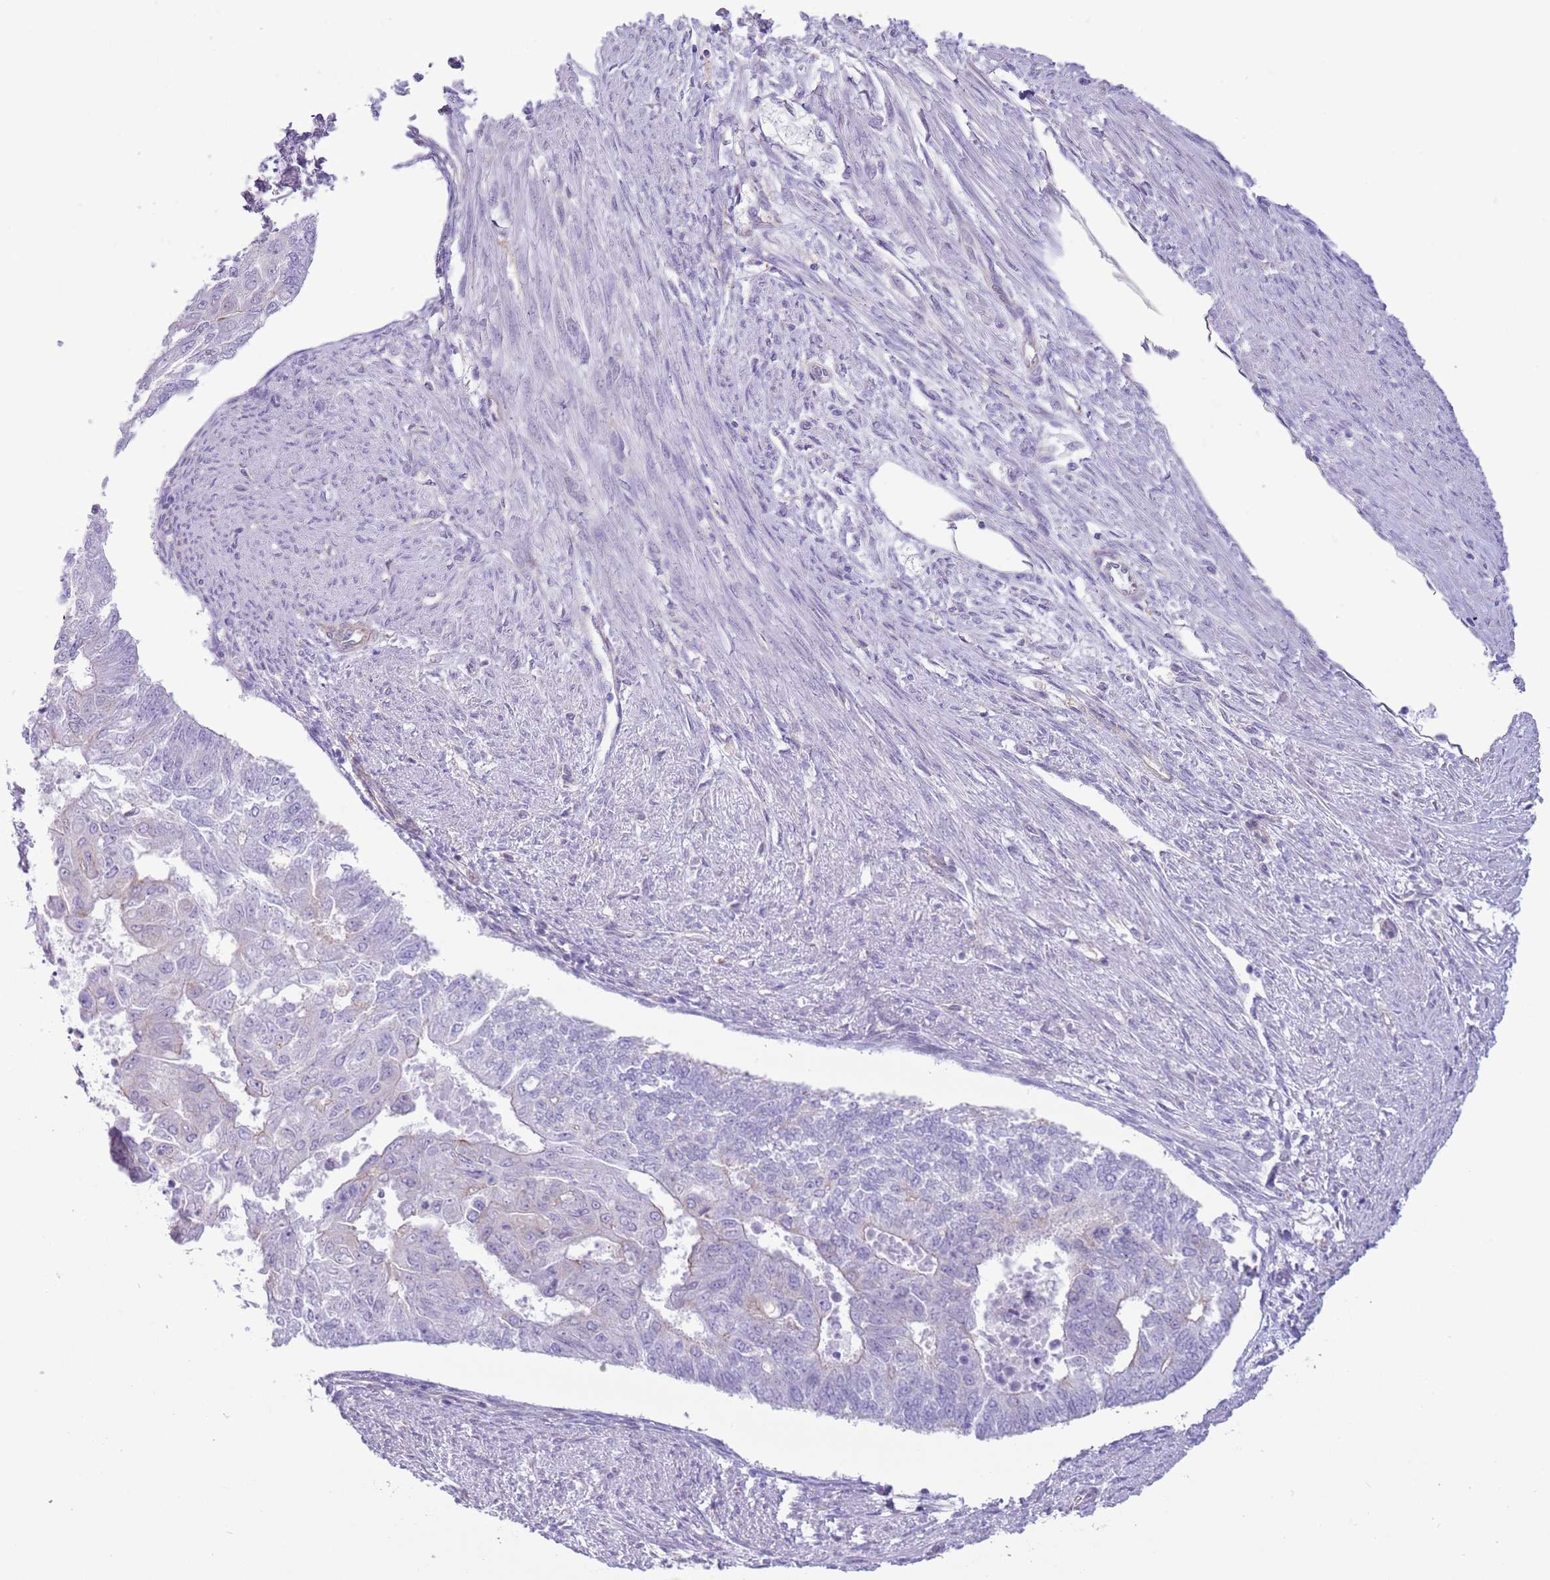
{"staining": {"intensity": "negative", "quantity": "none", "location": "none"}, "tissue": "endometrial cancer", "cell_type": "Tumor cells", "image_type": "cancer", "snomed": [{"axis": "morphology", "description": "Adenocarcinoma, NOS"}, {"axis": "topography", "description": "Endometrium"}], "caption": "IHC histopathology image of neoplastic tissue: human adenocarcinoma (endometrial) stained with DAB (3,3'-diaminobenzidine) displays no significant protein expression in tumor cells.", "gene": "RBP3", "patient": {"sex": "female", "age": 32}}